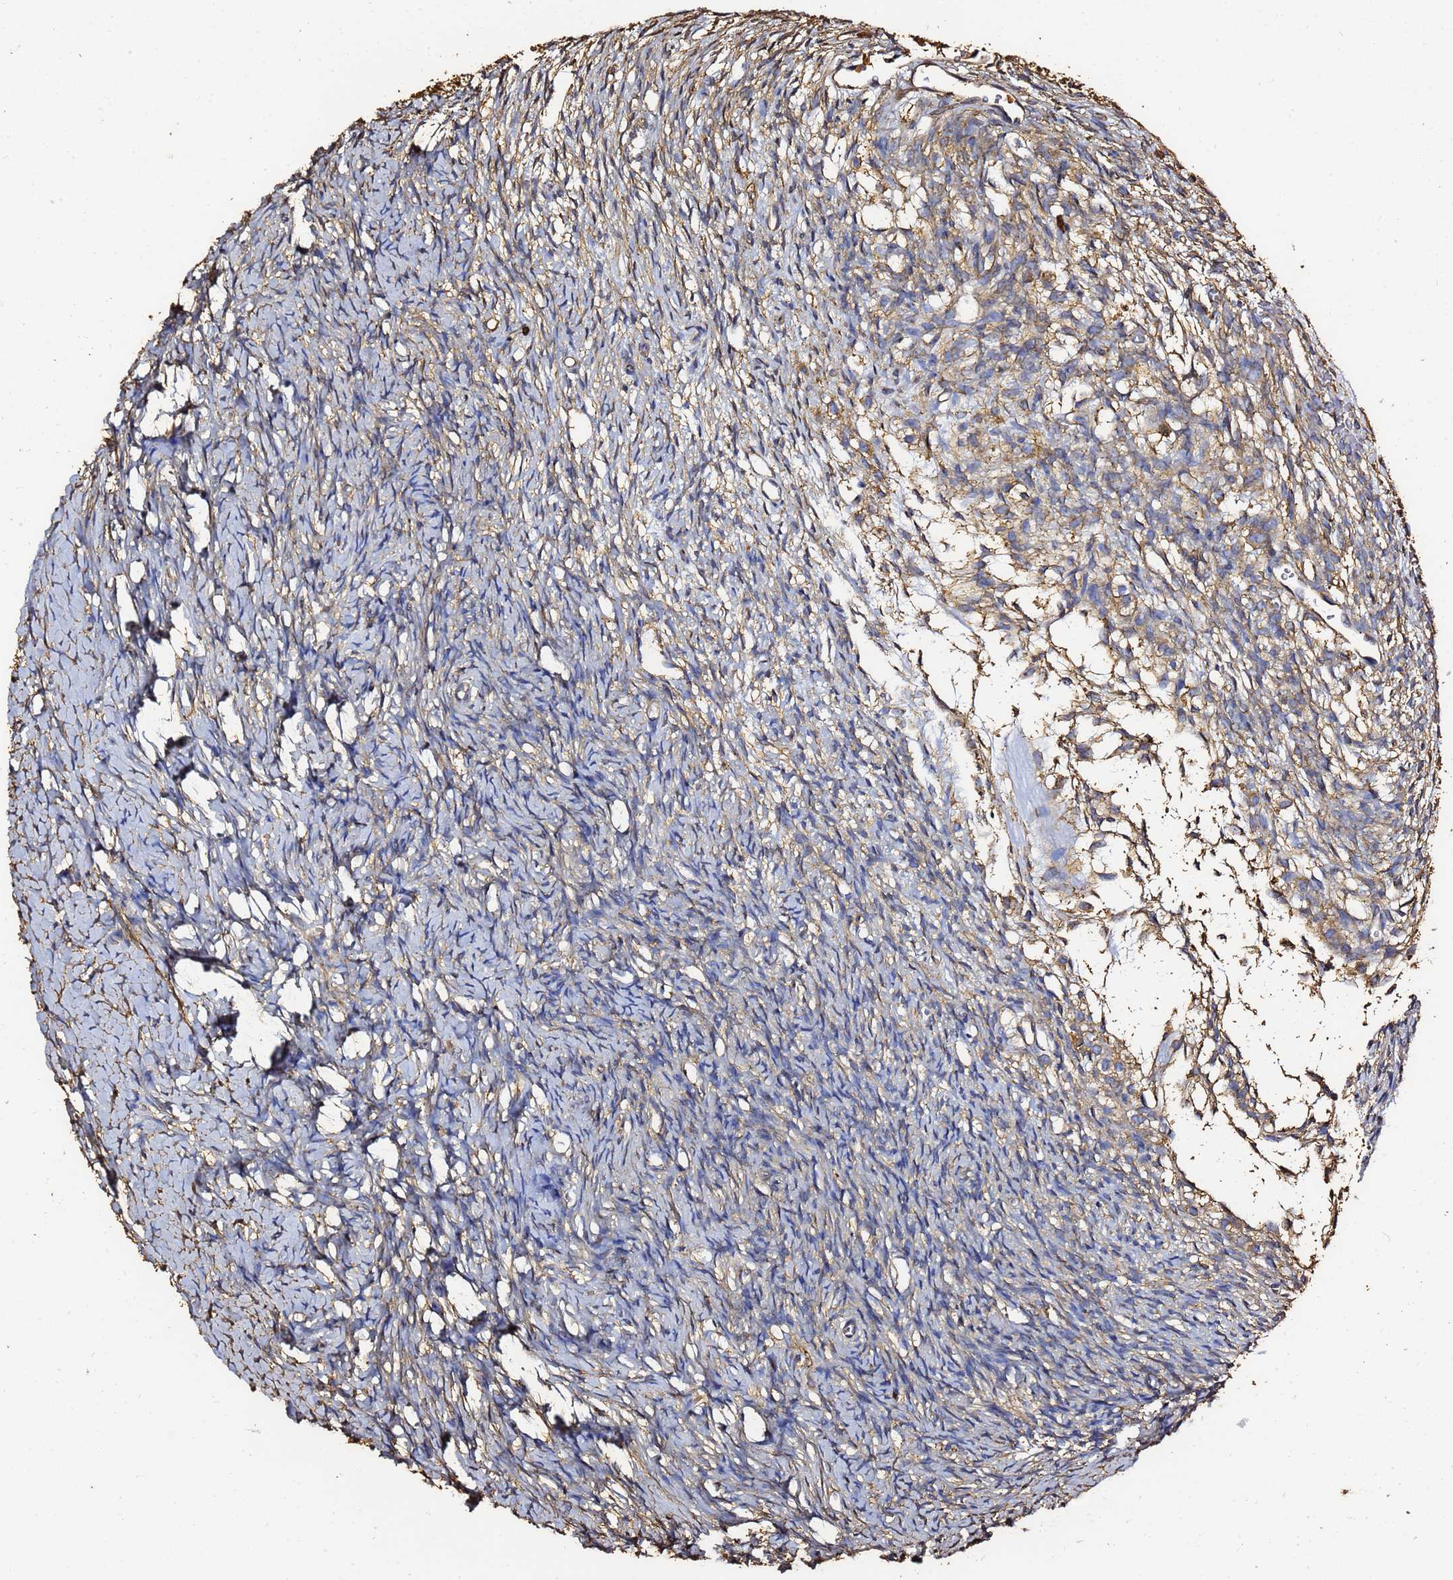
{"staining": {"intensity": "weak", "quantity": ">75%", "location": "cytoplasmic/membranous"}, "tissue": "ovary", "cell_type": "Follicle cells", "image_type": "normal", "snomed": [{"axis": "morphology", "description": "Normal tissue, NOS"}, {"axis": "topography", "description": "Ovary"}], "caption": "Immunohistochemistry of normal human ovary exhibits low levels of weak cytoplasmic/membranous positivity in approximately >75% of follicle cells.", "gene": "ACTA1", "patient": {"sex": "female", "age": 39}}